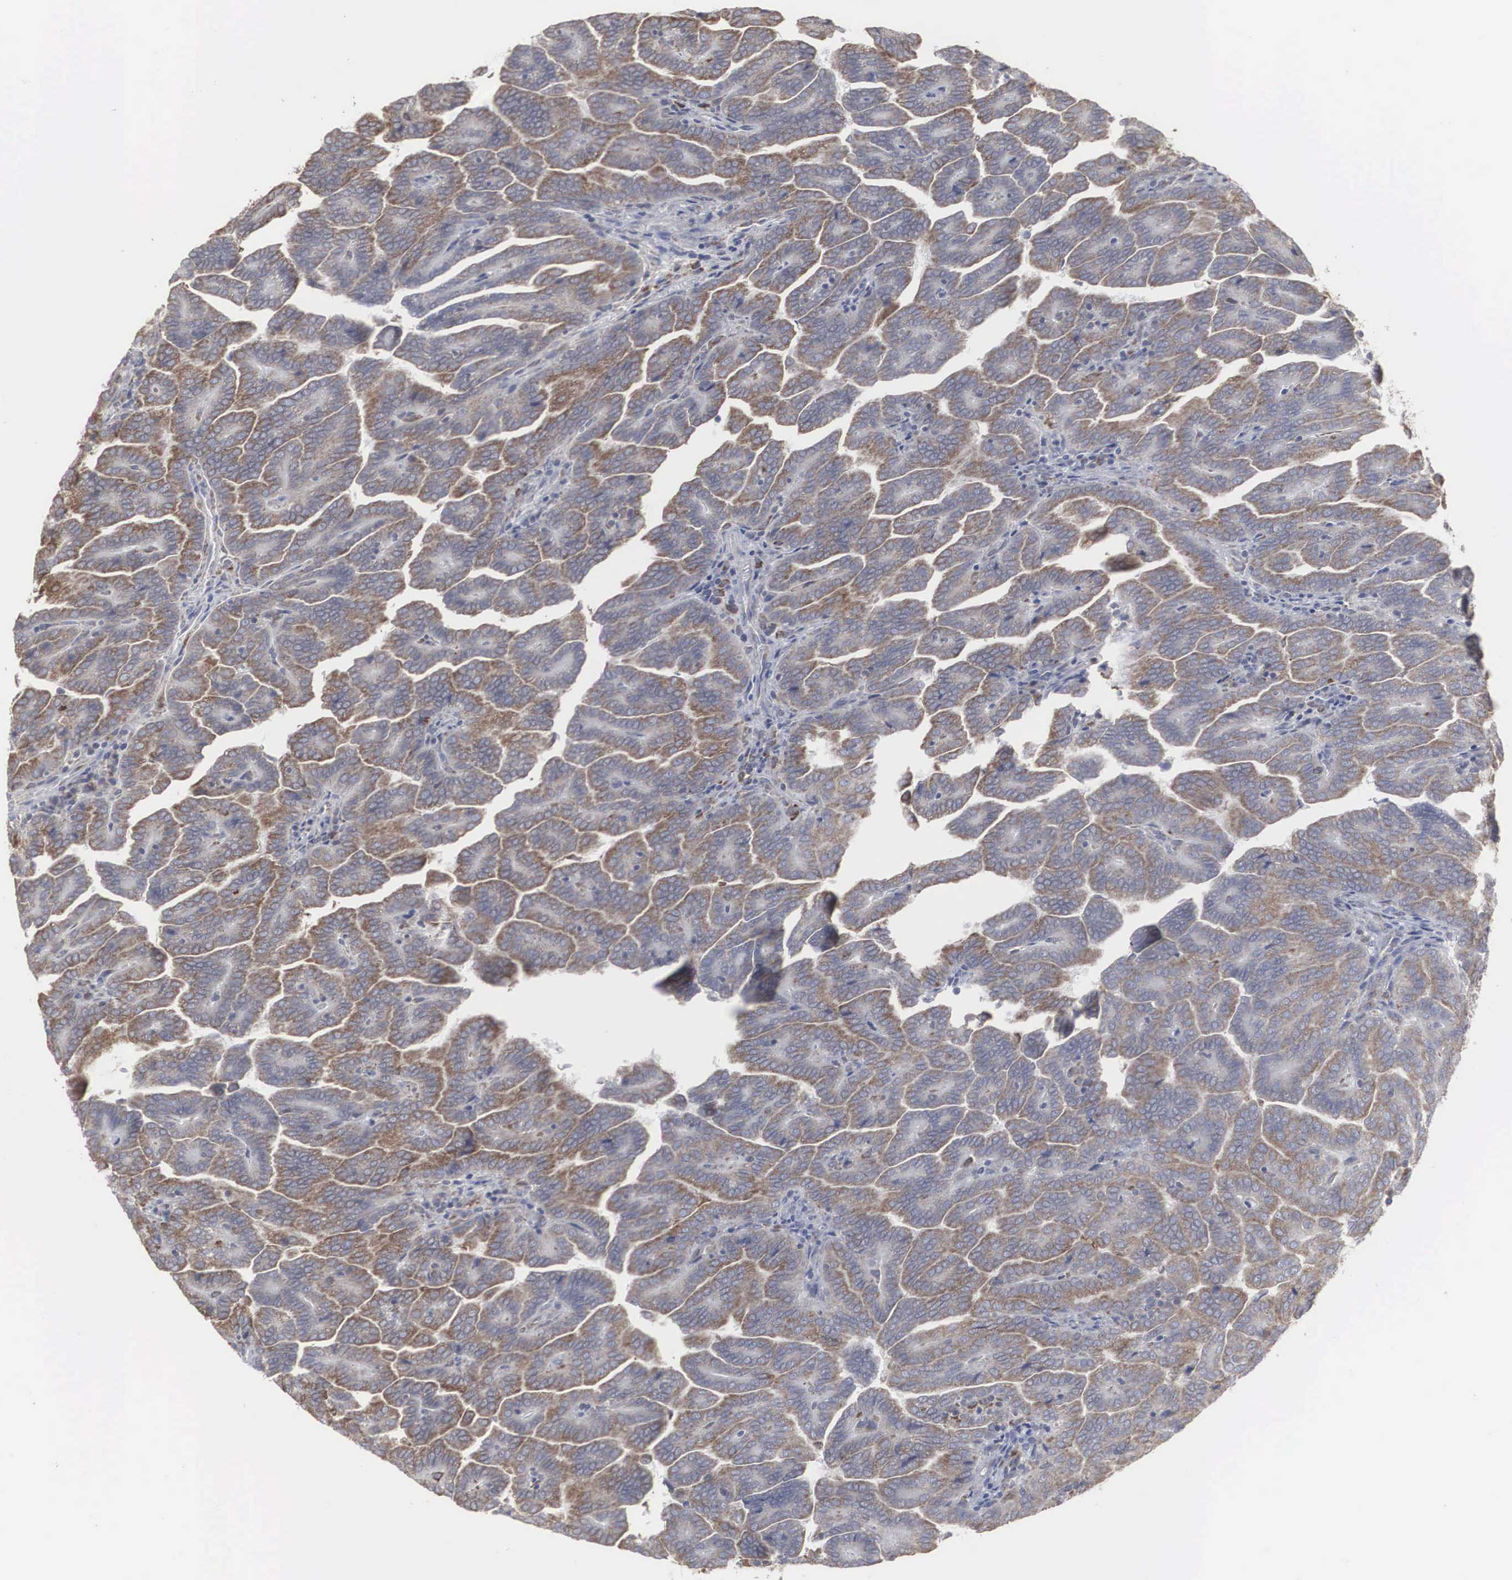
{"staining": {"intensity": "moderate", "quantity": "25%-75%", "location": "cytoplasmic/membranous"}, "tissue": "renal cancer", "cell_type": "Tumor cells", "image_type": "cancer", "snomed": [{"axis": "morphology", "description": "Adenocarcinoma, NOS"}, {"axis": "topography", "description": "Kidney"}], "caption": "Renal cancer (adenocarcinoma) was stained to show a protein in brown. There is medium levels of moderate cytoplasmic/membranous staining in approximately 25%-75% of tumor cells.", "gene": "MIA2", "patient": {"sex": "male", "age": 61}}